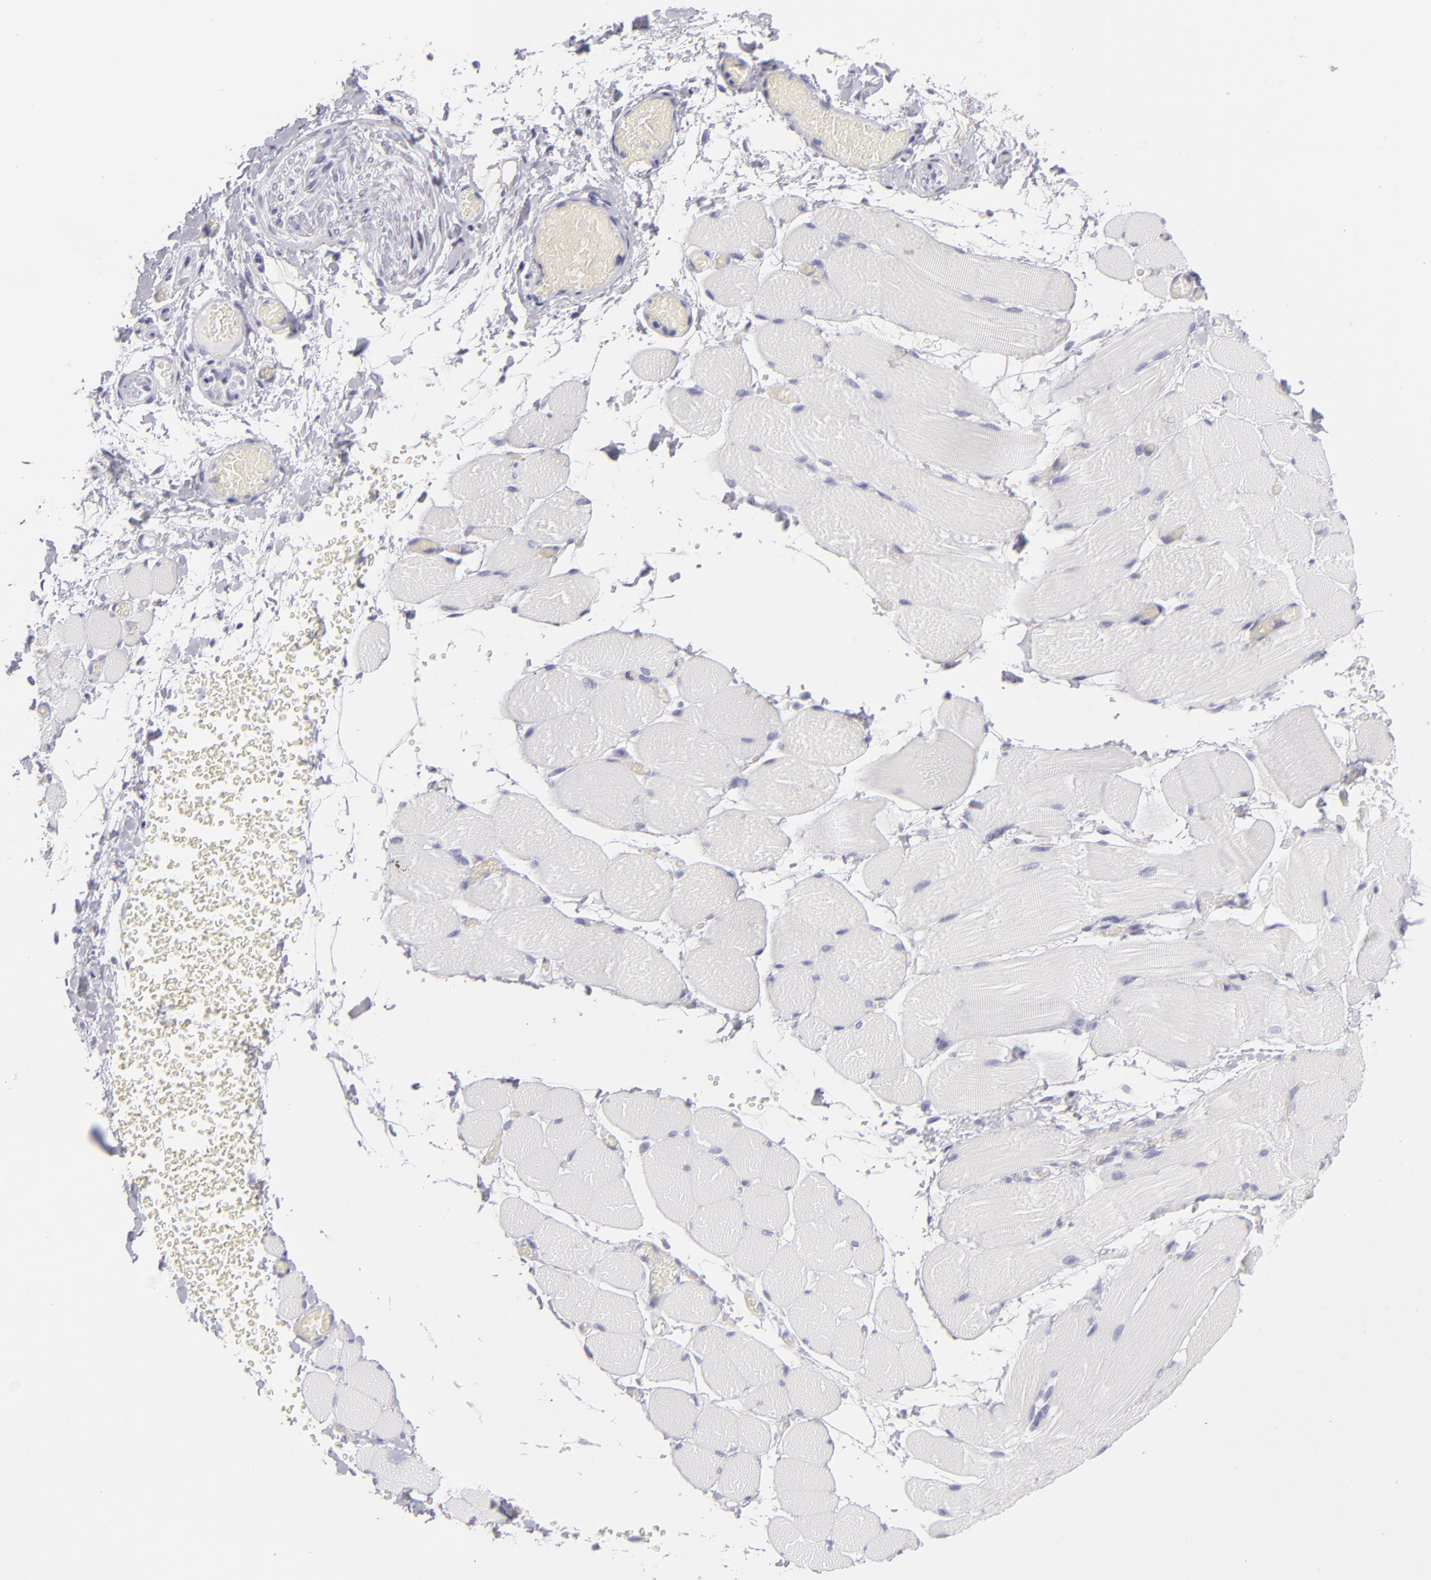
{"staining": {"intensity": "negative", "quantity": "none", "location": "none"}, "tissue": "skeletal muscle", "cell_type": "Myocytes", "image_type": "normal", "snomed": [{"axis": "morphology", "description": "Normal tissue, NOS"}, {"axis": "topography", "description": "Skeletal muscle"}, {"axis": "topography", "description": "Soft tissue"}], "caption": "Immunohistochemistry image of normal skeletal muscle stained for a protein (brown), which displays no staining in myocytes. (Brightfield microscopy of DAB immunohistochemistry (IHC) at high magnification).", "gene": "PVALB", "patient": {"sex": "female", "age": 58}}